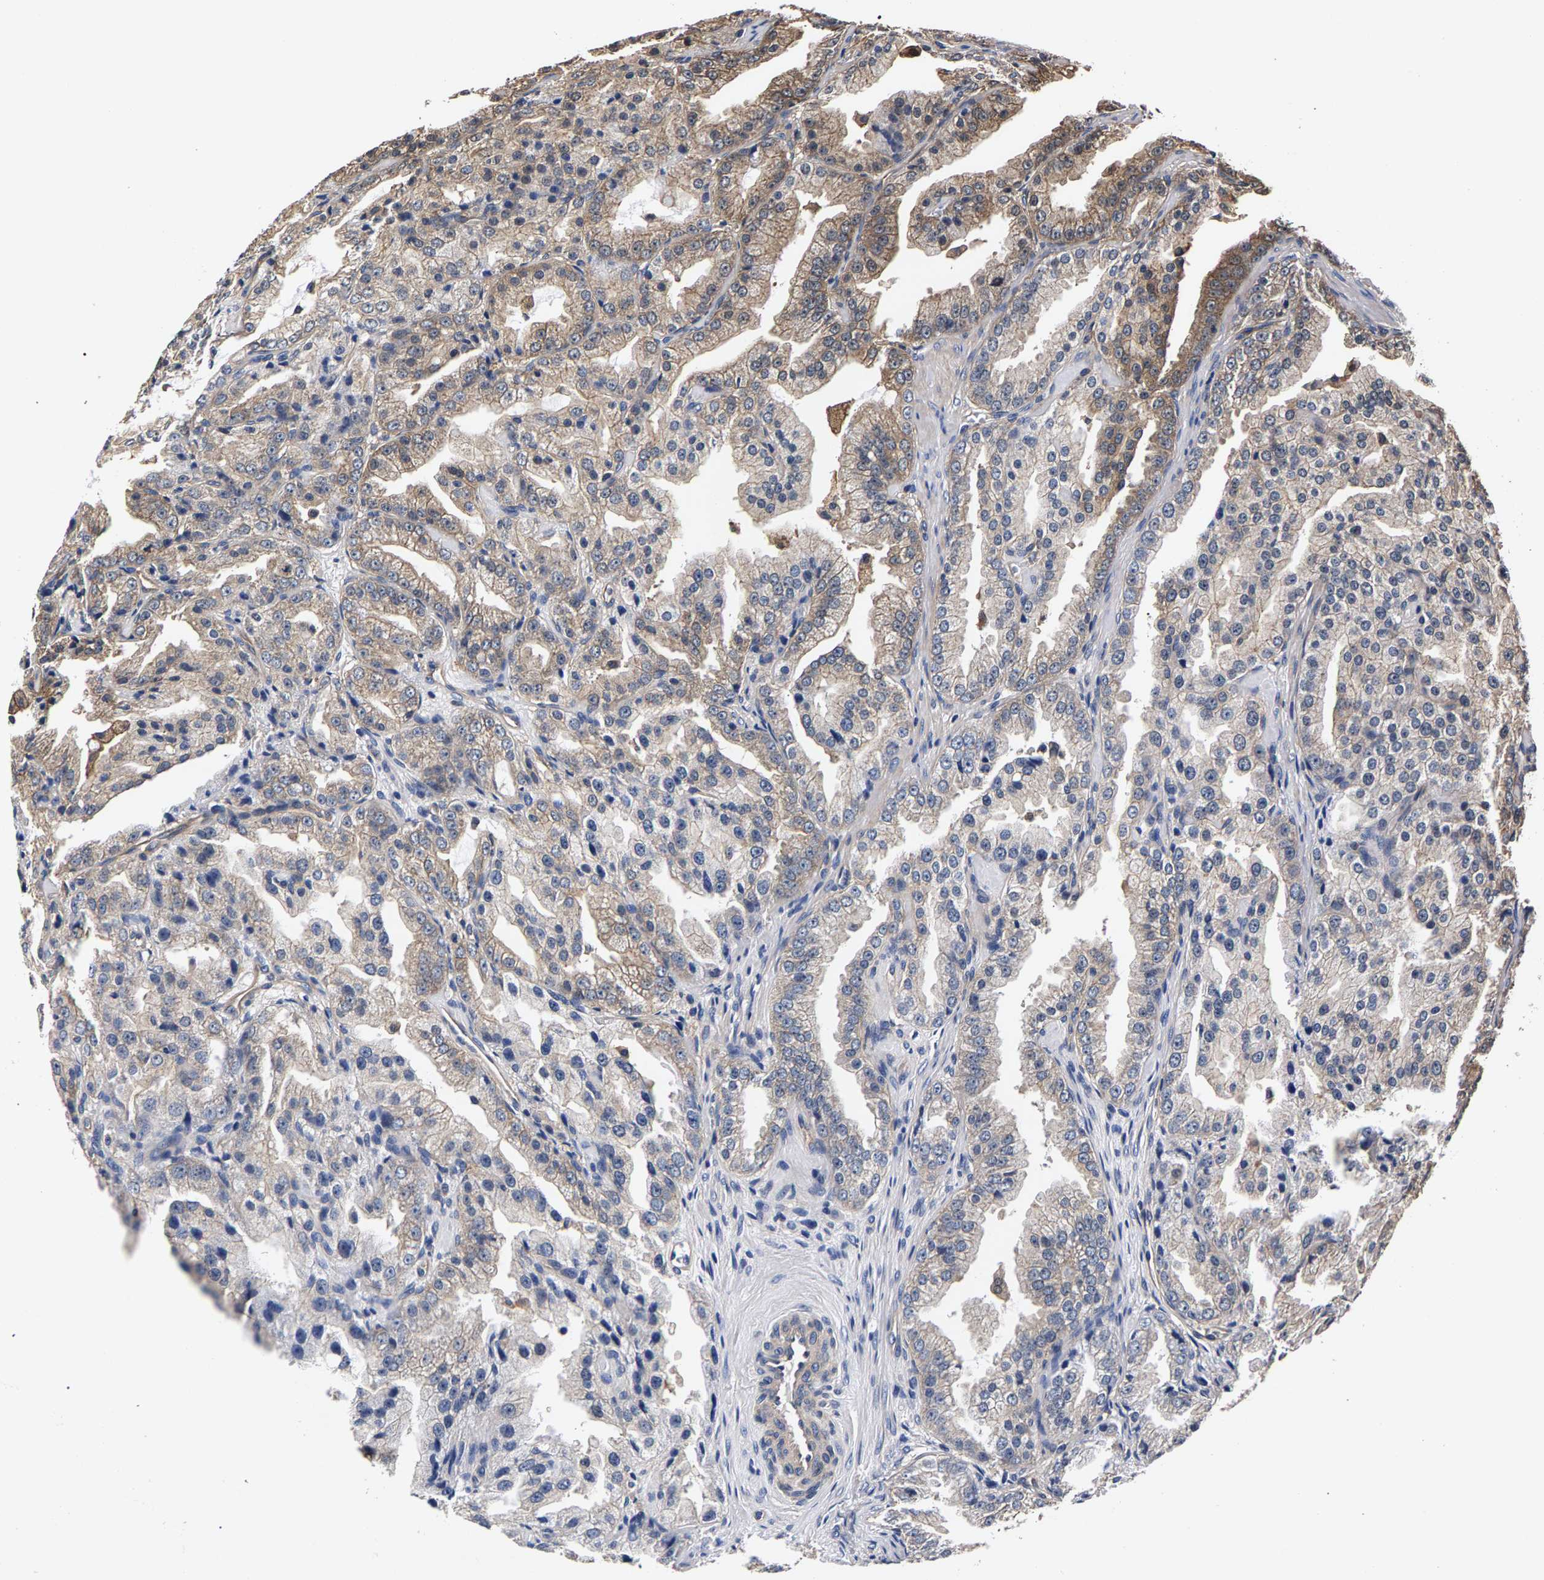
{"staining": {"intensity": "moderate", "quantity": ">75%", "location": "cytoplasmic/membranous"}, "tissue": "prostate cancer", "cell_type": "Tumor cells", "image_type": "cancer", "snomed": [{"axis": "morphology", "description": "Adenocarcinoma, High grade"}, {"axis": "topography", "description": "Prostate"}], "caption": "Immunohistochemistry (DAB (3,3'-diaminobenzidine)) staining of prostate cancer exhibits moderate cytoplasmic/membranous protein expression in about >75% of tumor cells. The staining was performed using DAB (3,3'-diaminobenzidine) to visualize the protein expression in brown, while the nuclei were stained in blue with hematoxylin (Magnification: 20x).", "gene": "MARCHF7", "patient": {"sex": "male", "age": 61}}